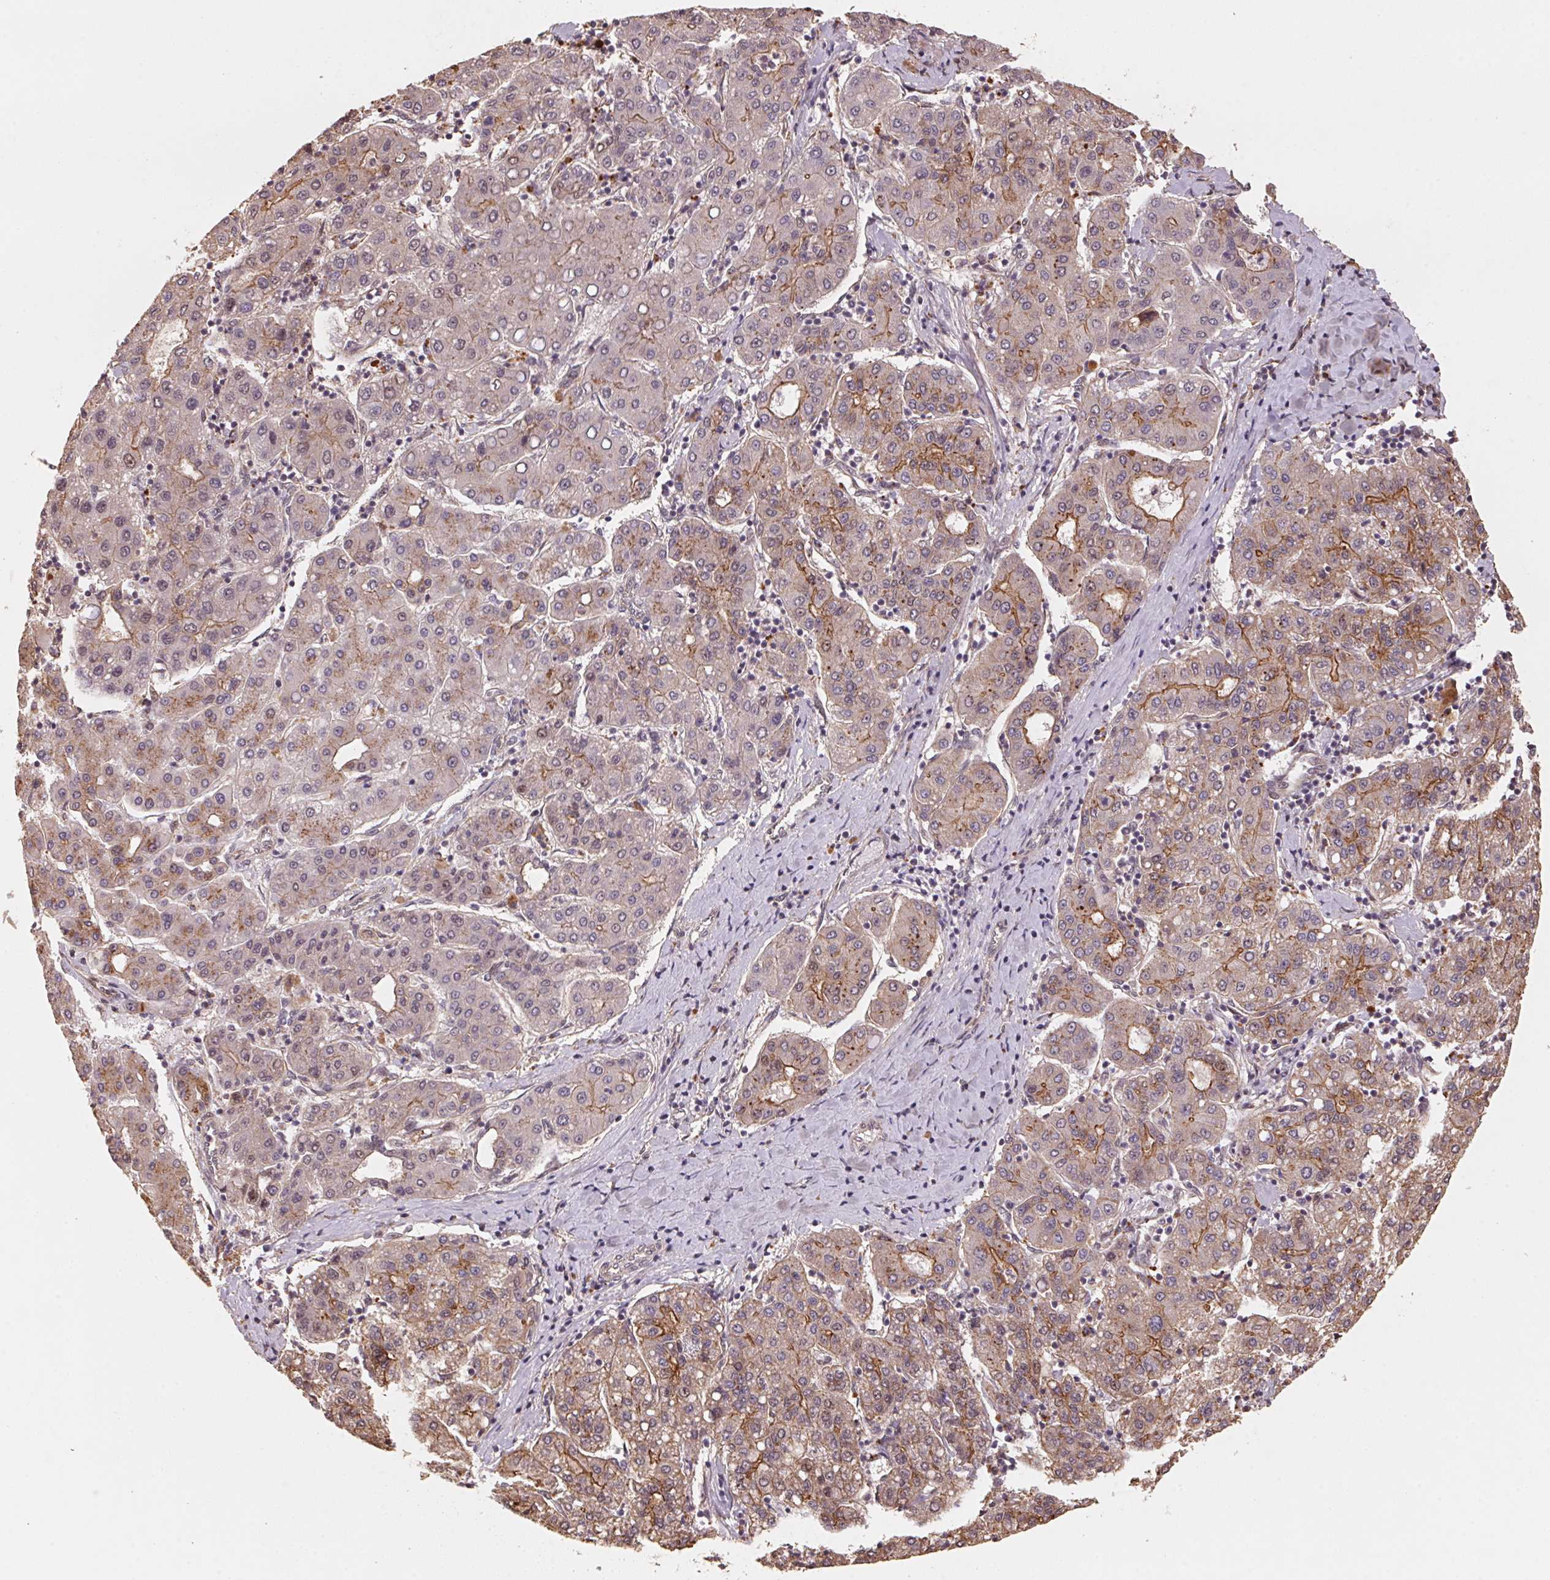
{"staining": {"intensity": "moderate", "quantity": "25%-75%", "location": "cytoplasmic/membranous"}, "tissue": "liver cancer", "cell_type": "Tumor cells", "image_type": "cancer", "snomed": [{"axis": "morphology", "description": "Carcinoma, Hepatocellular, NOS"}, {"axis": "topography", "description": "Liver"}], "caption": "Moderate cytoplasmic/membranous positivity is seen in approximately 25%-75% of tumor cells in liver cancer.", "gene": "TMEM222", "patient": {"sex": "male", "age": 65}}